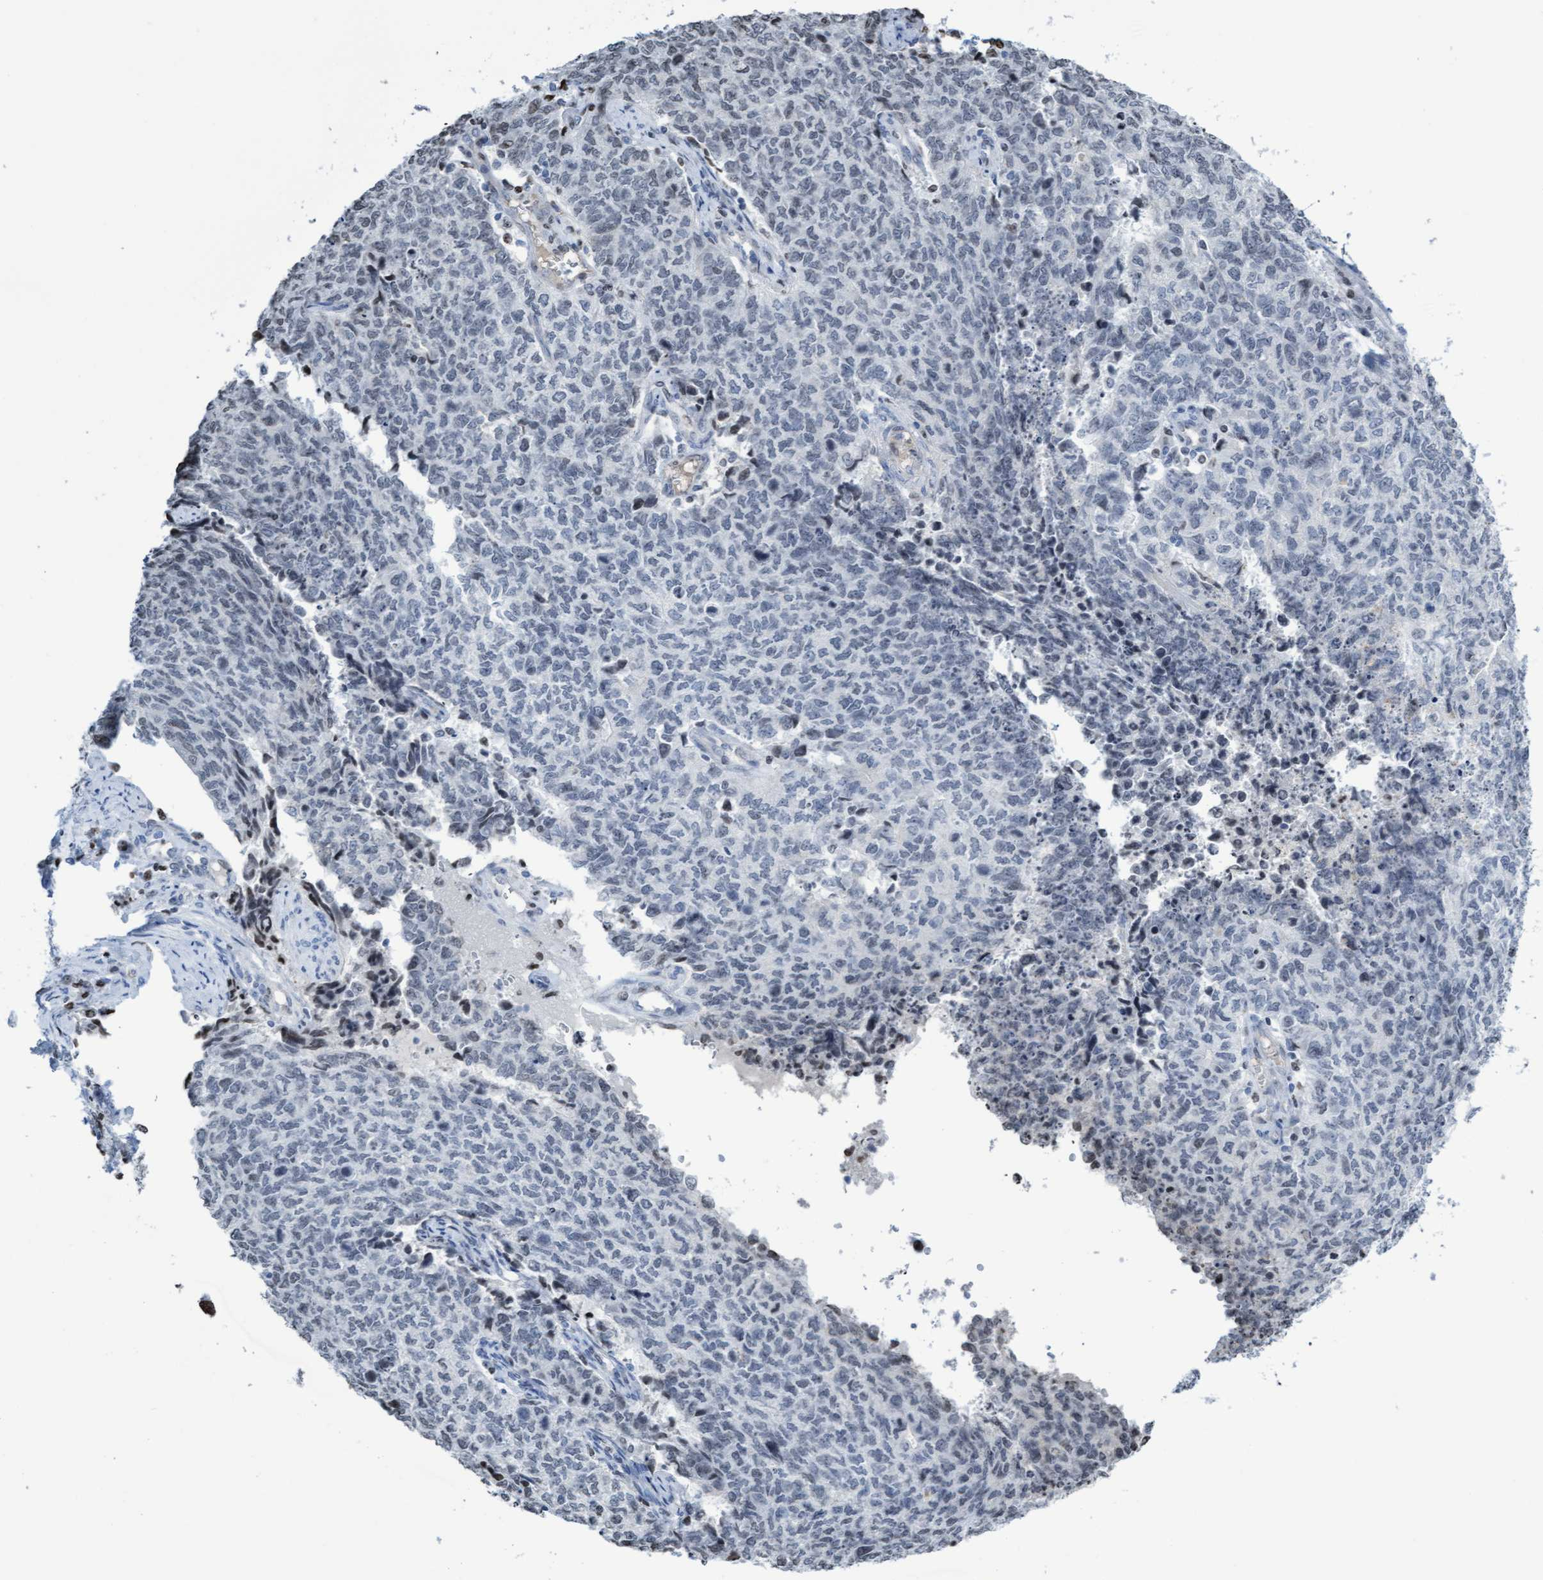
{"staining": {"intensity": "negative", "quantity": "none", "location": "none"}, "tissue": "cervical cancer", "cell_type": "Tumor cells", "image_type": "cancer", "snomed": [{"axis": "morphology", "description": "Squamous cell carcinoma, NOS"}, {"axis": "topography", "description": "Cervix"}], "caption": "This micrograph is of cervical cancer stained with immunohistochemistry (IHC) to label a protein in brown with the nuclei are counter-stained blue. There is no expression in tumor cells. (Brightfield microscopy of DAB immunohistochemistry (IHC) at high magnification).", "gene": "CBX2", "patient": {"sex": "female", "age": 63}}